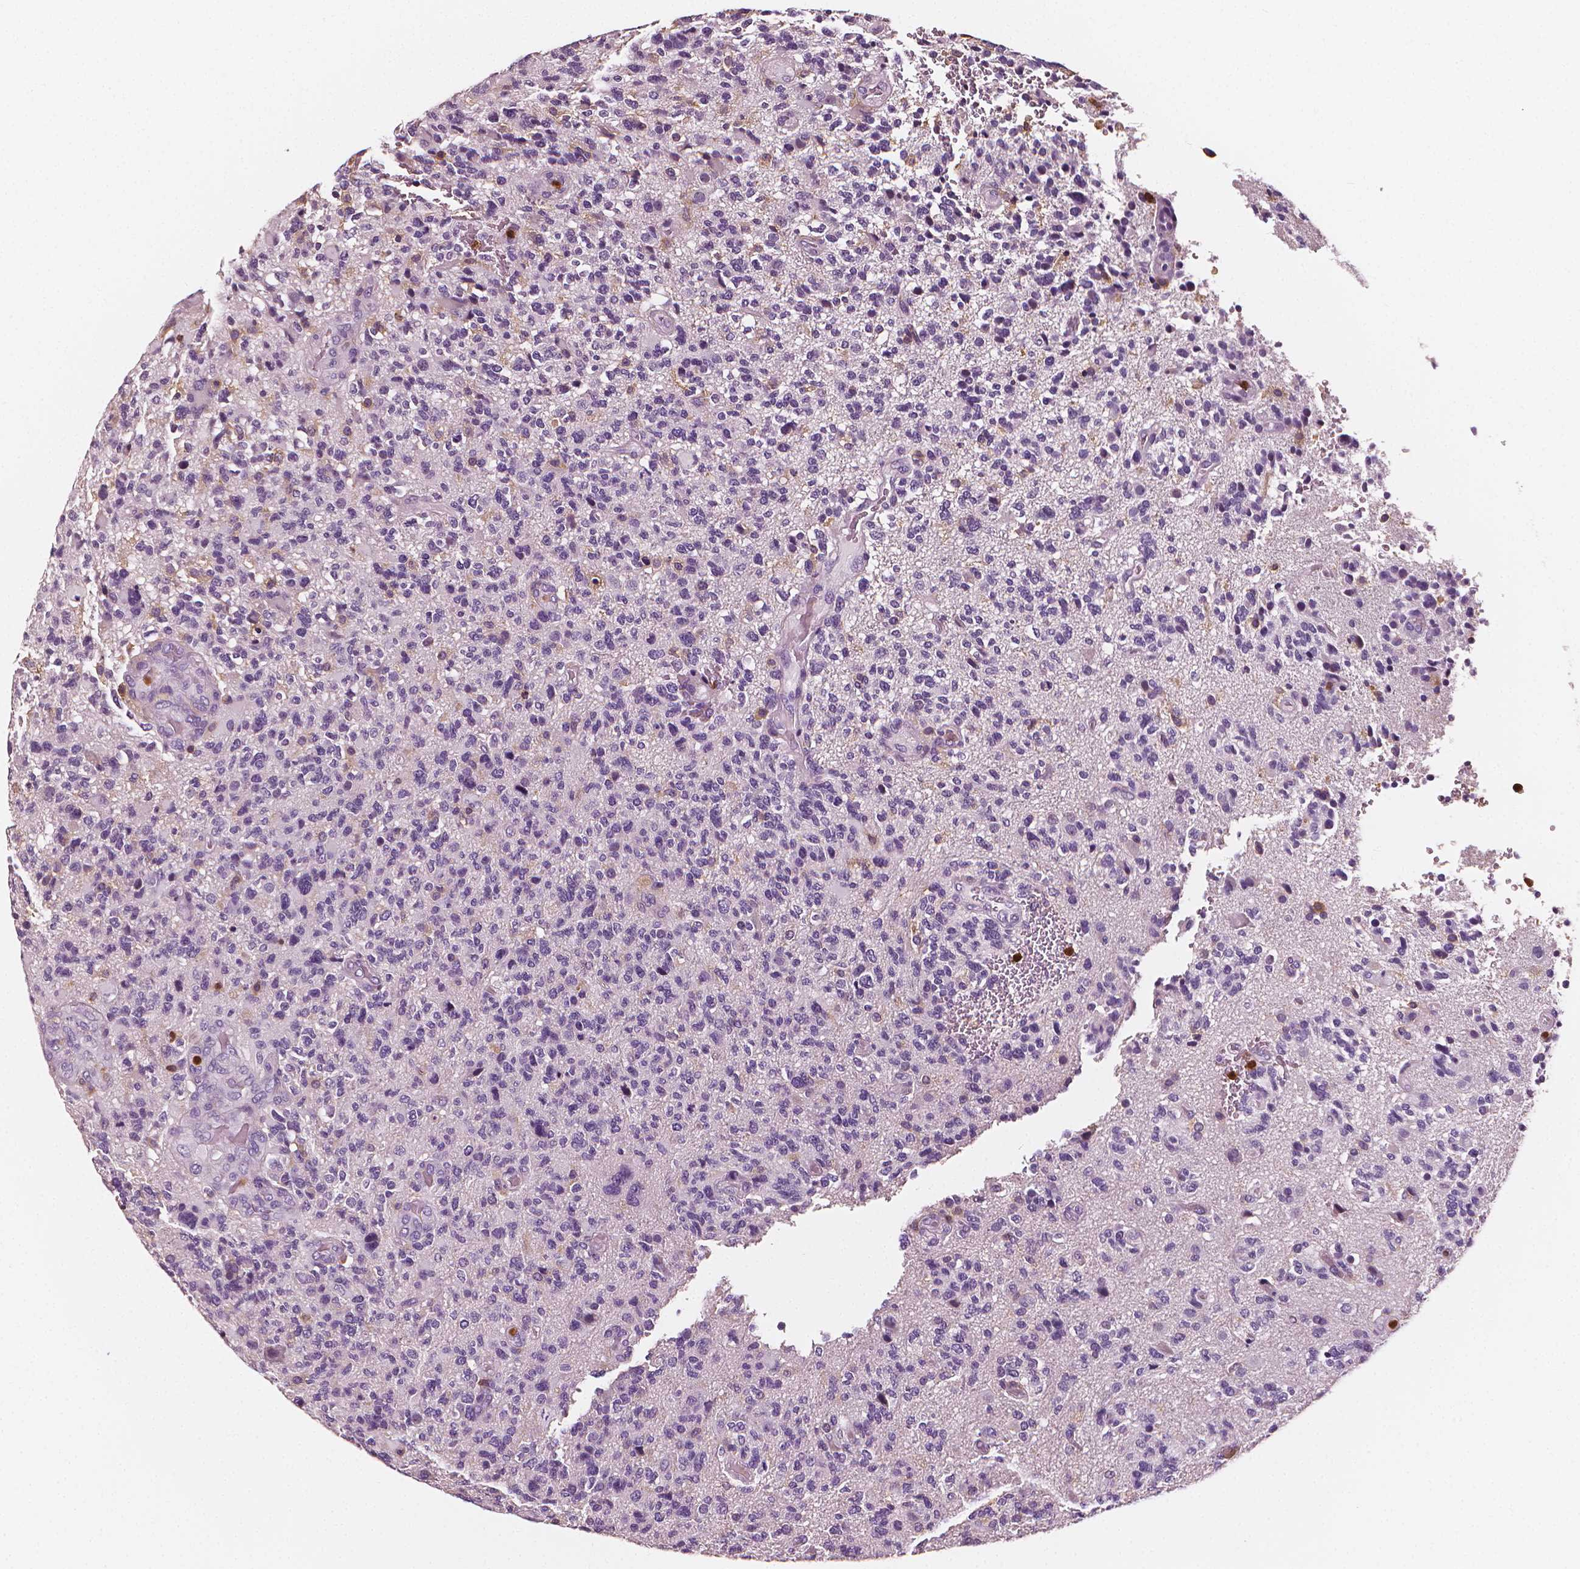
{"staining": {"intensity": "negative", "quantity": "none", "location": "none"}, "tissue": "glioma", "cell_type": "Tumor cells", "image_type": "cancer", "snomed": [{"axis": "morphology", "description": "Glioma, malignant, High grade"}, {"axis": "topography", "description": "Brain"}], "caption": "High power microscopy histopathology image of an IHC histopathology image of glioma, revealing no significant expression in tumor cells. (Immunohistochemistry (ihc), brightfield microscopy, high magnification).", "gene": "PTPRC", "patient": {"sex": "female", "age": 71}}